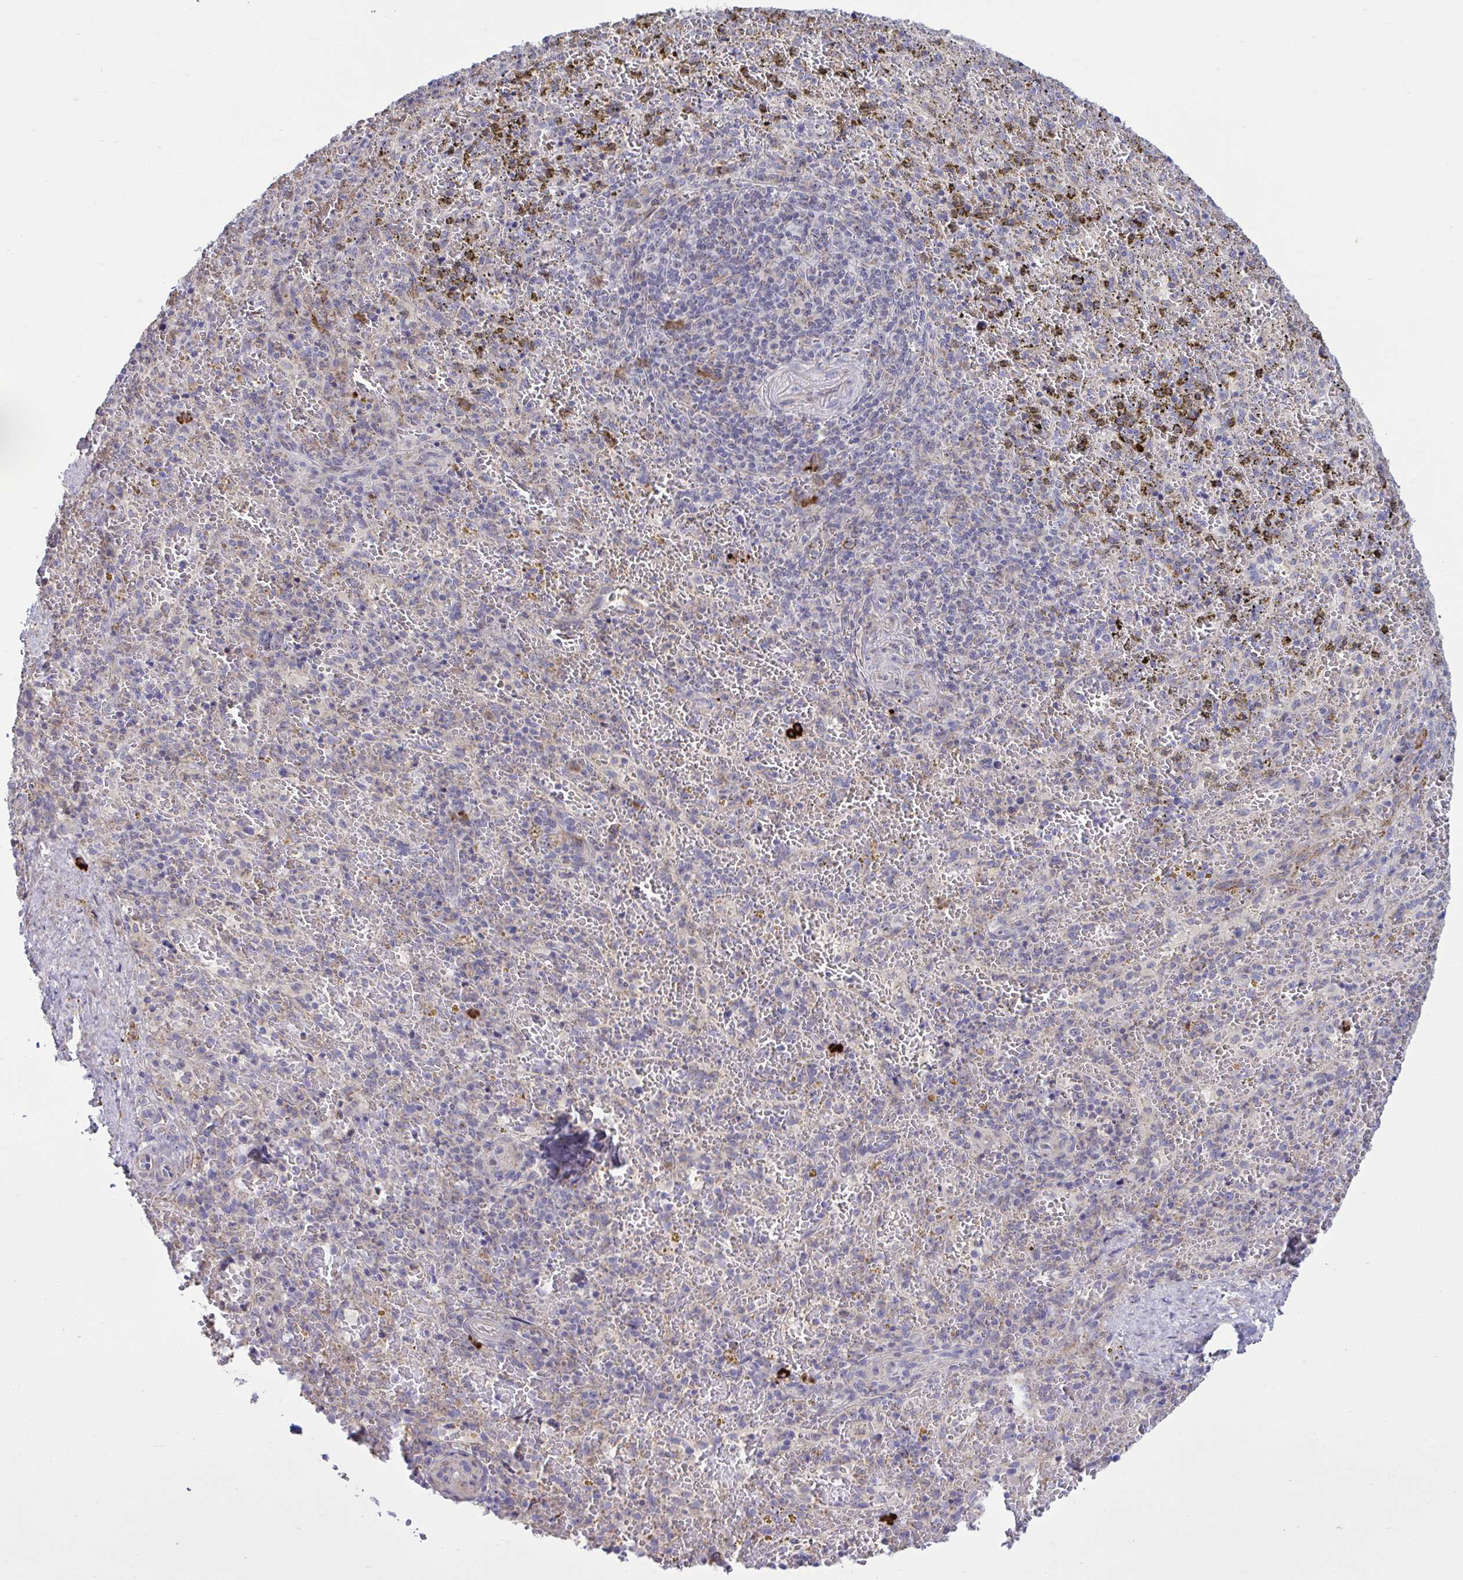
{"staining": {"intensity": "negative", "quantity": "none", "location": "none"}, "tissue": "spleen", "cell_type": "Cells in red pulp", "image_type": "normal", "snomed": [{"axis": "morphology", "description": "Normal tissue, NOS"}, {"axis": "topography", "description": "Spleen"}], "caption": "The immunohistochemistry photomicrograph has no significant positivity in cells in red pulp of spleen. The staining is performed using DAB (3,3'-diaminobenzidine) brown chromogen with nuclei counter-stained in using hematoxylin.", "gene": "CD101", "patient": {"sex": "female", "age": 50}}